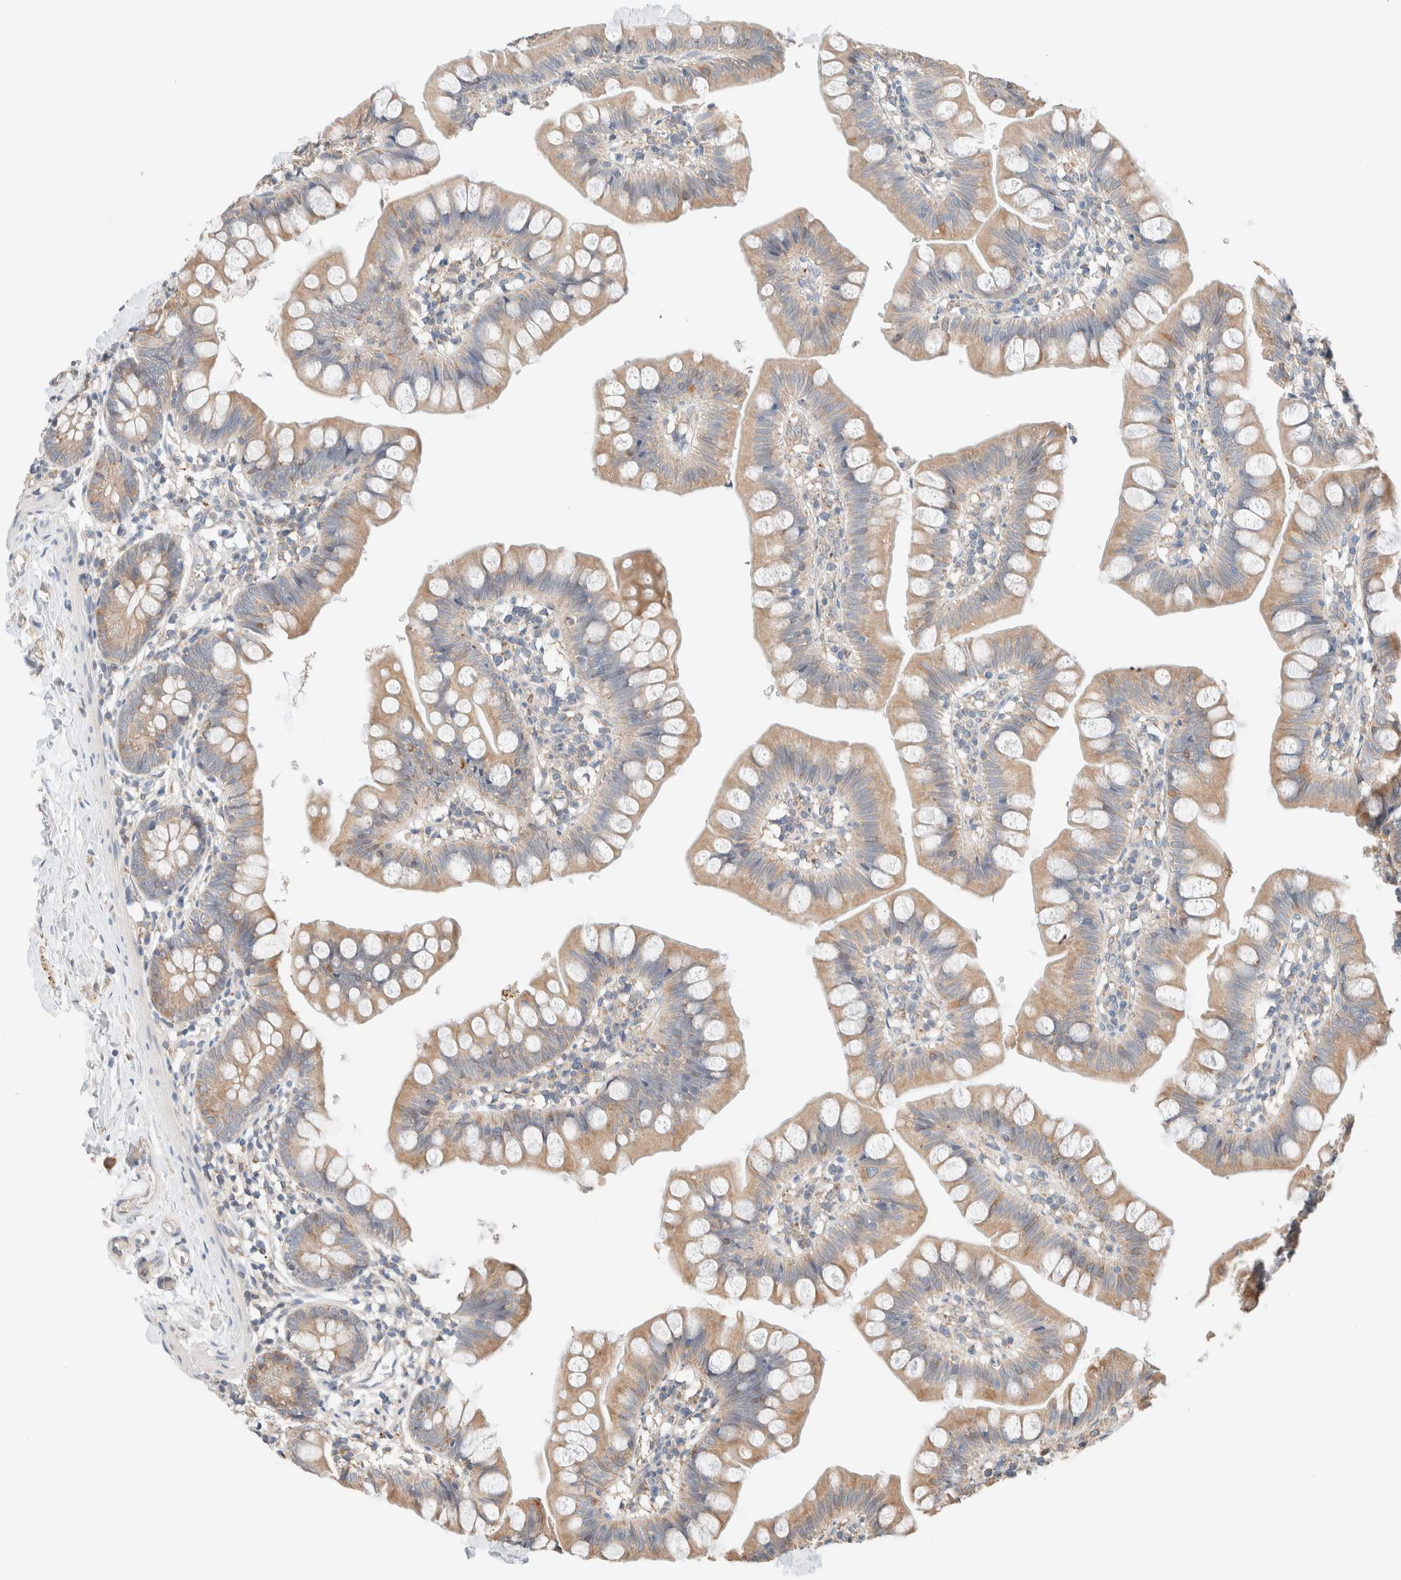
{"staining": {"intensity": "weak", "quantity": ">75%", "location": "cytoplasmic/membranous"}, "tissue": "small intestine", "cell_type": "Glandular cells", "image_type": "normal", "snomed": [{"axis": "morphology", "description": "Normal tissue, NOS"}, {"axis": "topography", "description": "Small intestine"}], "caption": "A photomicrograph of human small intestine stained for a protein displays weak cytoplasmic/membranous brown staining in glandular cells. (DAB (3,3'-diaminobenzidine) IHC with brightfield microscopy, high magnification).", "gene": "PCM1", "patient": {"sex": "male", "age": 7}}